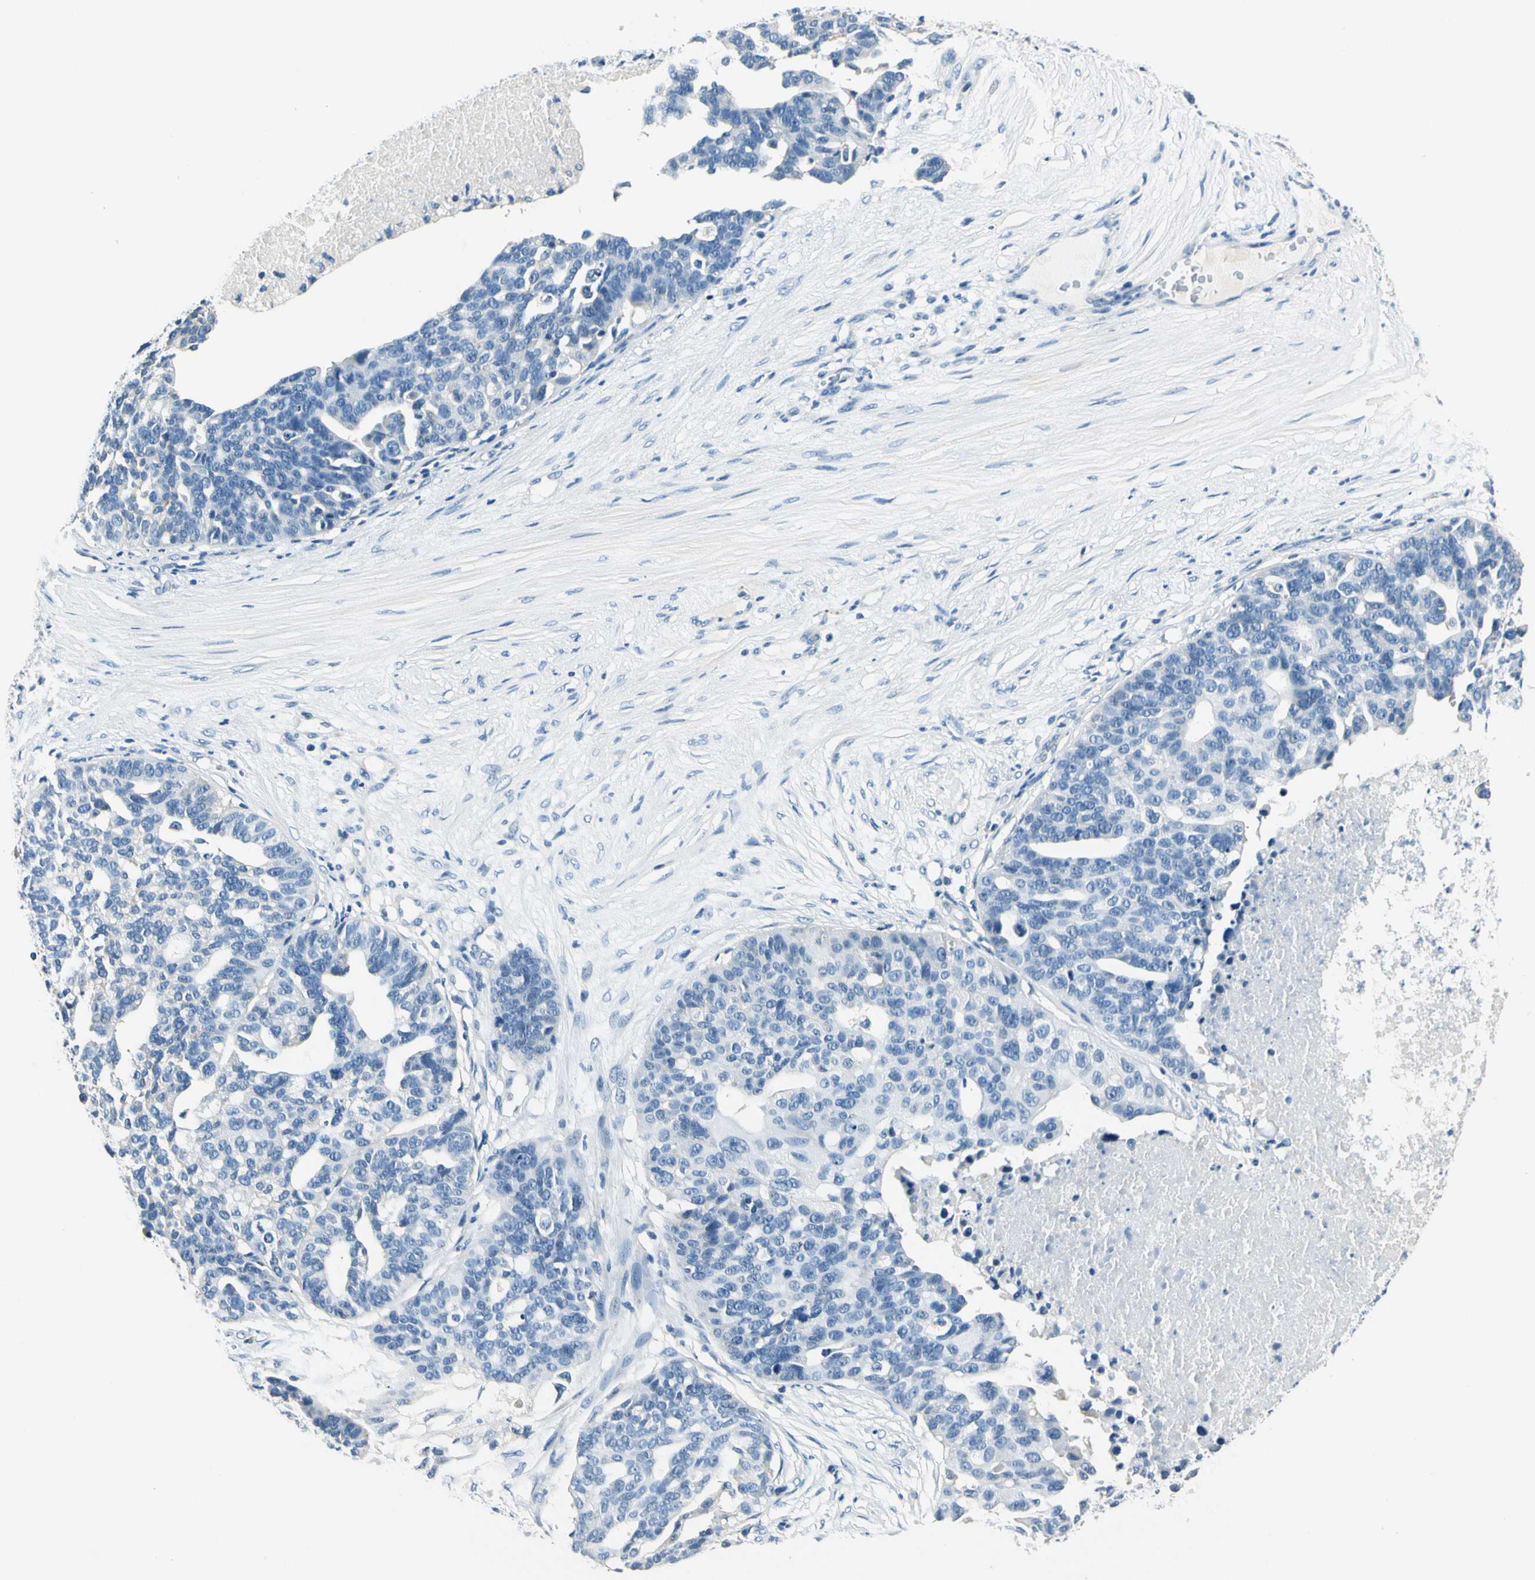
{"staining": {"intensity": "negative", "quantity": "none", "location": "none"}, "tissue": "ovarian cancer", "cell_type": "Tumor cells", "image_type": "cancer", "snomed": [{"axis": "morphology", "description": "Cystadenocarcinoma, serous, NOS"}, {"axis": "topography", "description": "Ovary"}], "caption": "A micrograph of human ovarian serous cystadenocarcinoma is negative for staining in tumor cells. (DAB (3,3'-diaminobenzidine) immunohistochemistry (IHC) with hematoxylin counter stain).", "gene": "TGFBR3", "patient": {"sex": "female", "age": 59}}